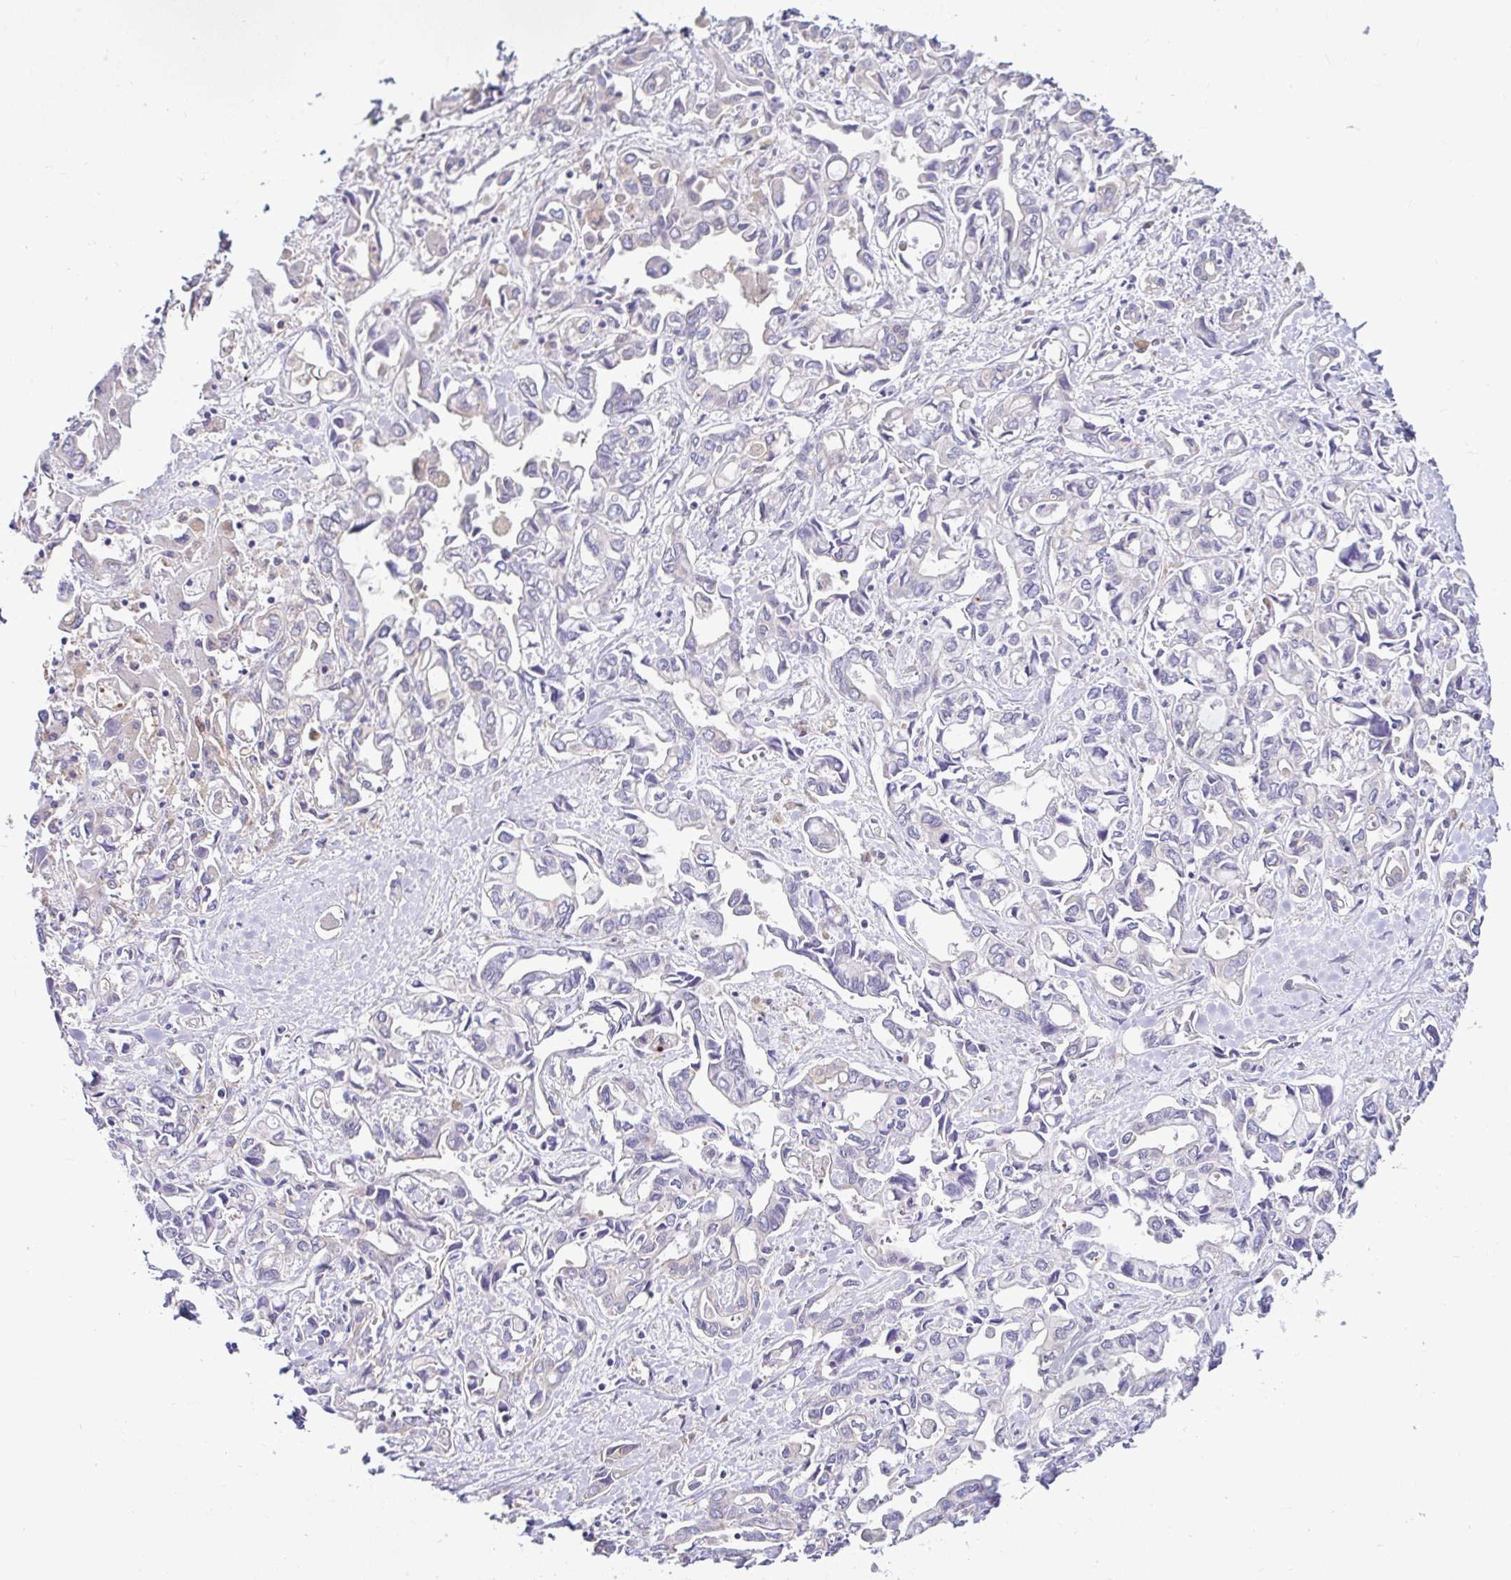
{"staining": {"intensity": "negative", "quantity": "none", "location": "none"}, "tissue": "liver cancer", "cell_type": "Tumor cells", "image_type": "cancer", "snomed": [{"axis": "morphology", "description": "Cholangiocarcinoma"}, {"axis": "topography", "description": "Liver"}], "caption": "Immunohistochemistry (IHC) of human cholangiocarcinoma (liver) exhibits no positivity in tumor cells.", "gene": "LARS1", "patient": {"sex": "female", "age": 64}}